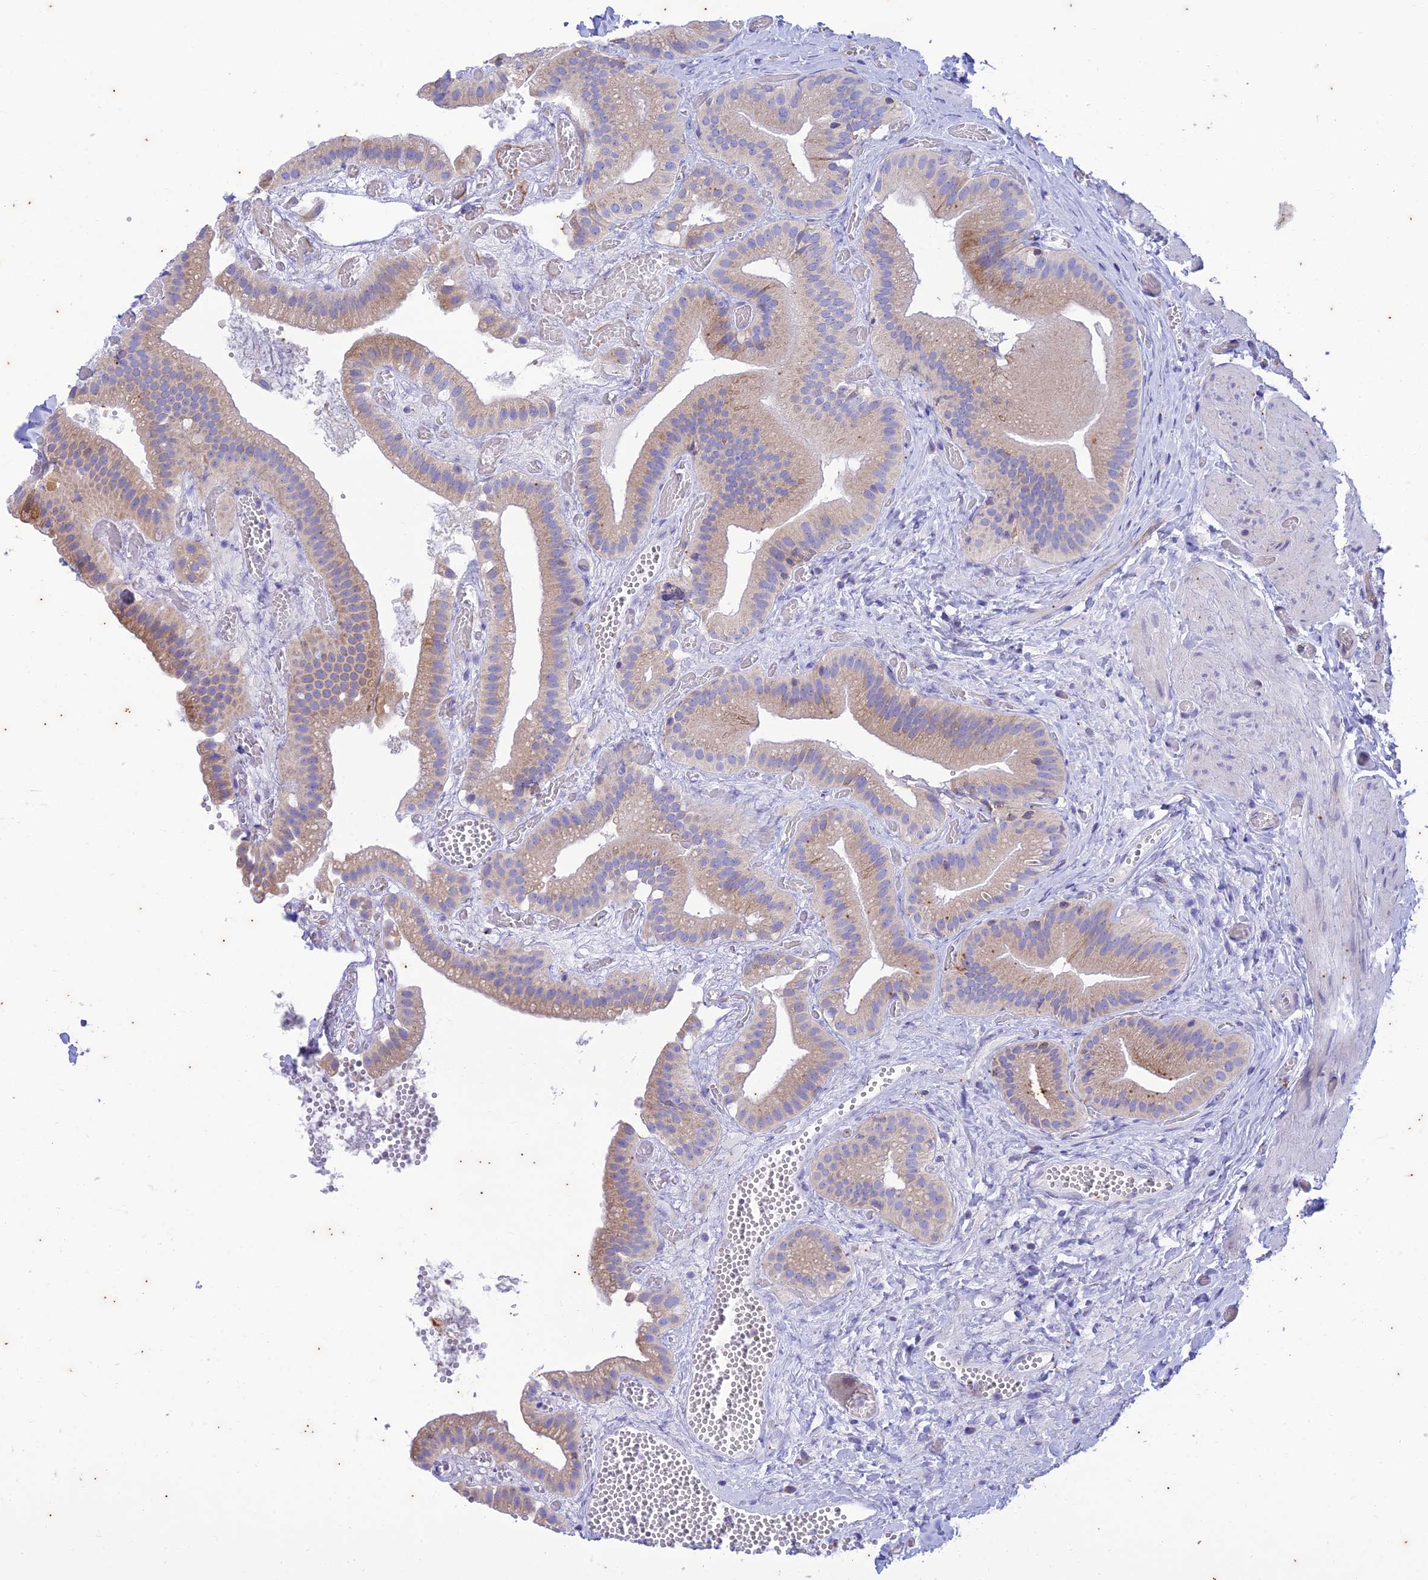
{"staining": {"intensity": "moderate", "quantity": "<25%", "location": "cytoplasmic/membranous"}, "tissue": "gallbladder", "cell_type": "Glandular cells", "image_type": "normal", "snomed": [{"axis": "morphology", "description": "Normal tissue, NOS"}, {"axis": "topography", "description": "Gallbladder"}], "caption": "Gallbladder stained with DAB (3,3'-diaminobenzidine) immunohistochemistry exhibits low levels of moderate cytoplasmic/membranous expression in approximately <25% of glandular cells.", "gene": "PIMREG", "patient": {"sex": "female", "age": 64}}